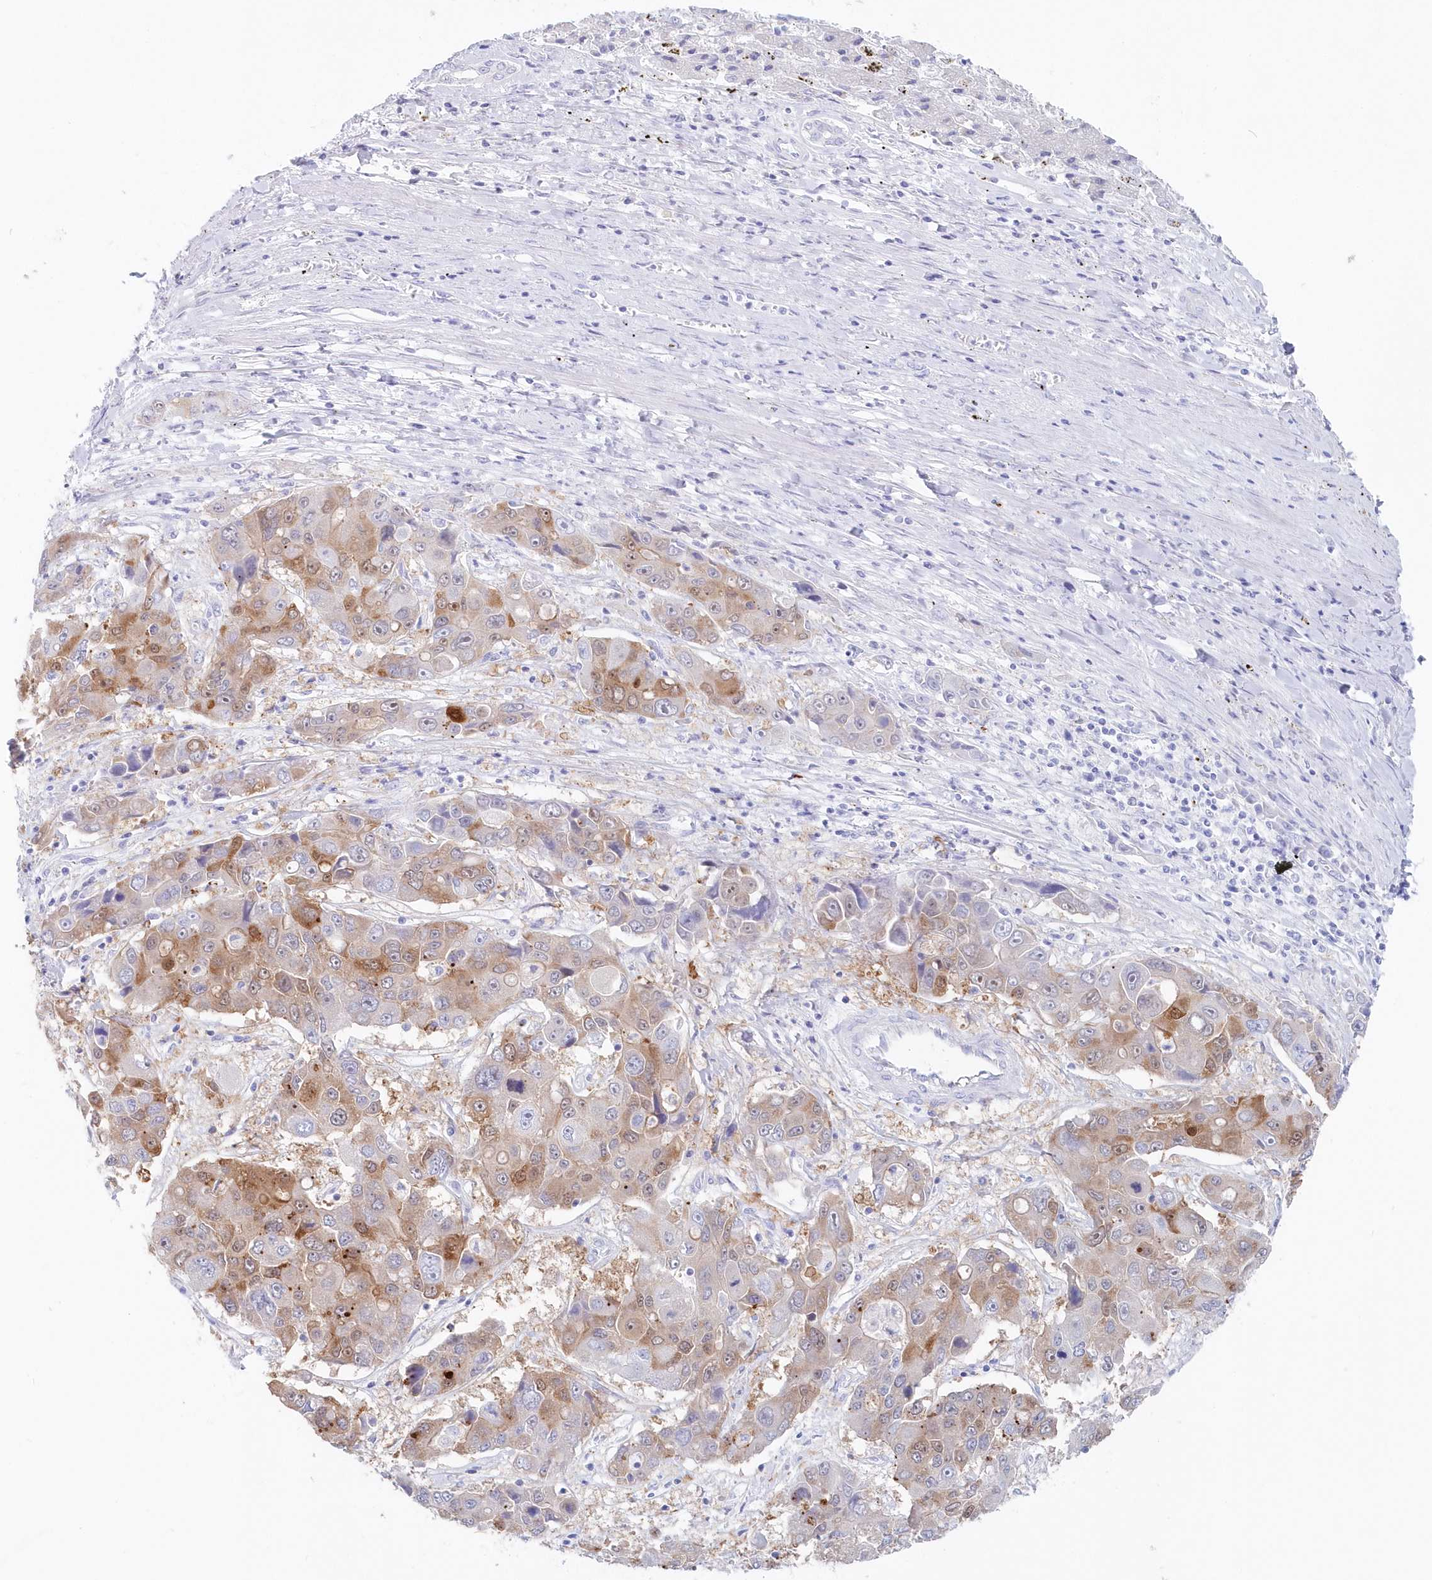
{"staining": {"intensity": "moderate", "quantity": "25%-75%", "location": "cytoplasmic/membranous"}, "tissue": "liver cancer", "cell_type": "Tumor cells", "image_type": "cancer", "snomed": [{"axis": "morphology", "description": "Cholangiocarcinoma"}, {"axis": "topography", "description": "Liver"}], "caption": "This photomicrograph reveals immunohistochemistry (IHC) staining of human liver cholangiocarcinoma, with medium moderate cytoplasmic/membranous staining in approximately 25%-75% of tumor cells.", "gene": "CSNK1G2", "patient": {"sex": "male", "age": 67}}